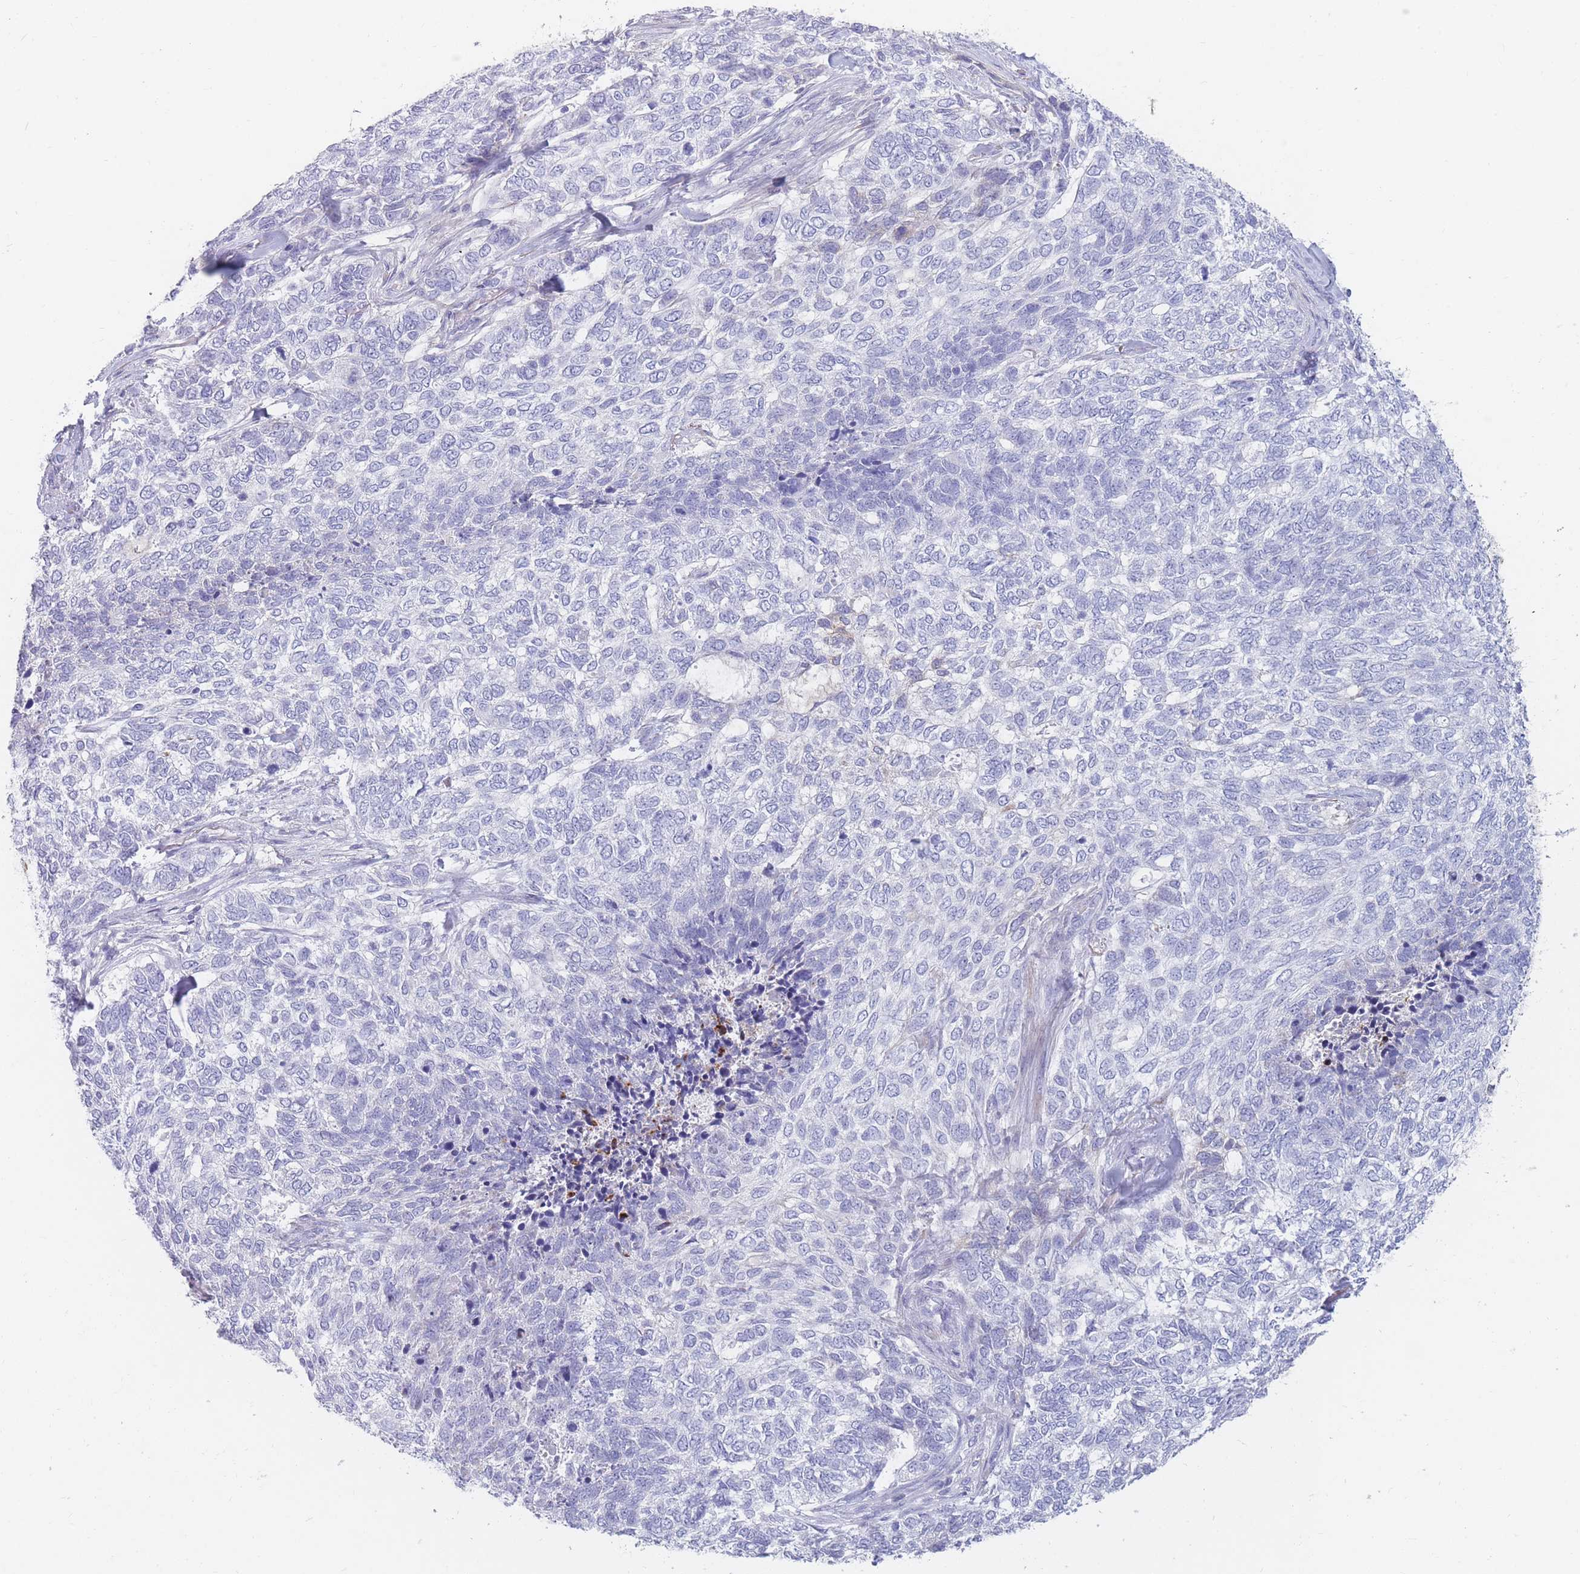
{"staining": {"intensity": "negative", "quantity": "none", "location": "none"}, "tissue": "skin cancer", "cell_type": "Tumor cells", "image_type": "cancer", "snomed": [{"axis": "morphology", "description": "Basal cell carcinoma"}, {"axis": "topography", "description": "Skin"}], "caption": "There is no significant staining in tumor cells of basal cell carcinoma (skin).", "gene": "PRG4", "patient": {"sex": "female", "age": 65}}